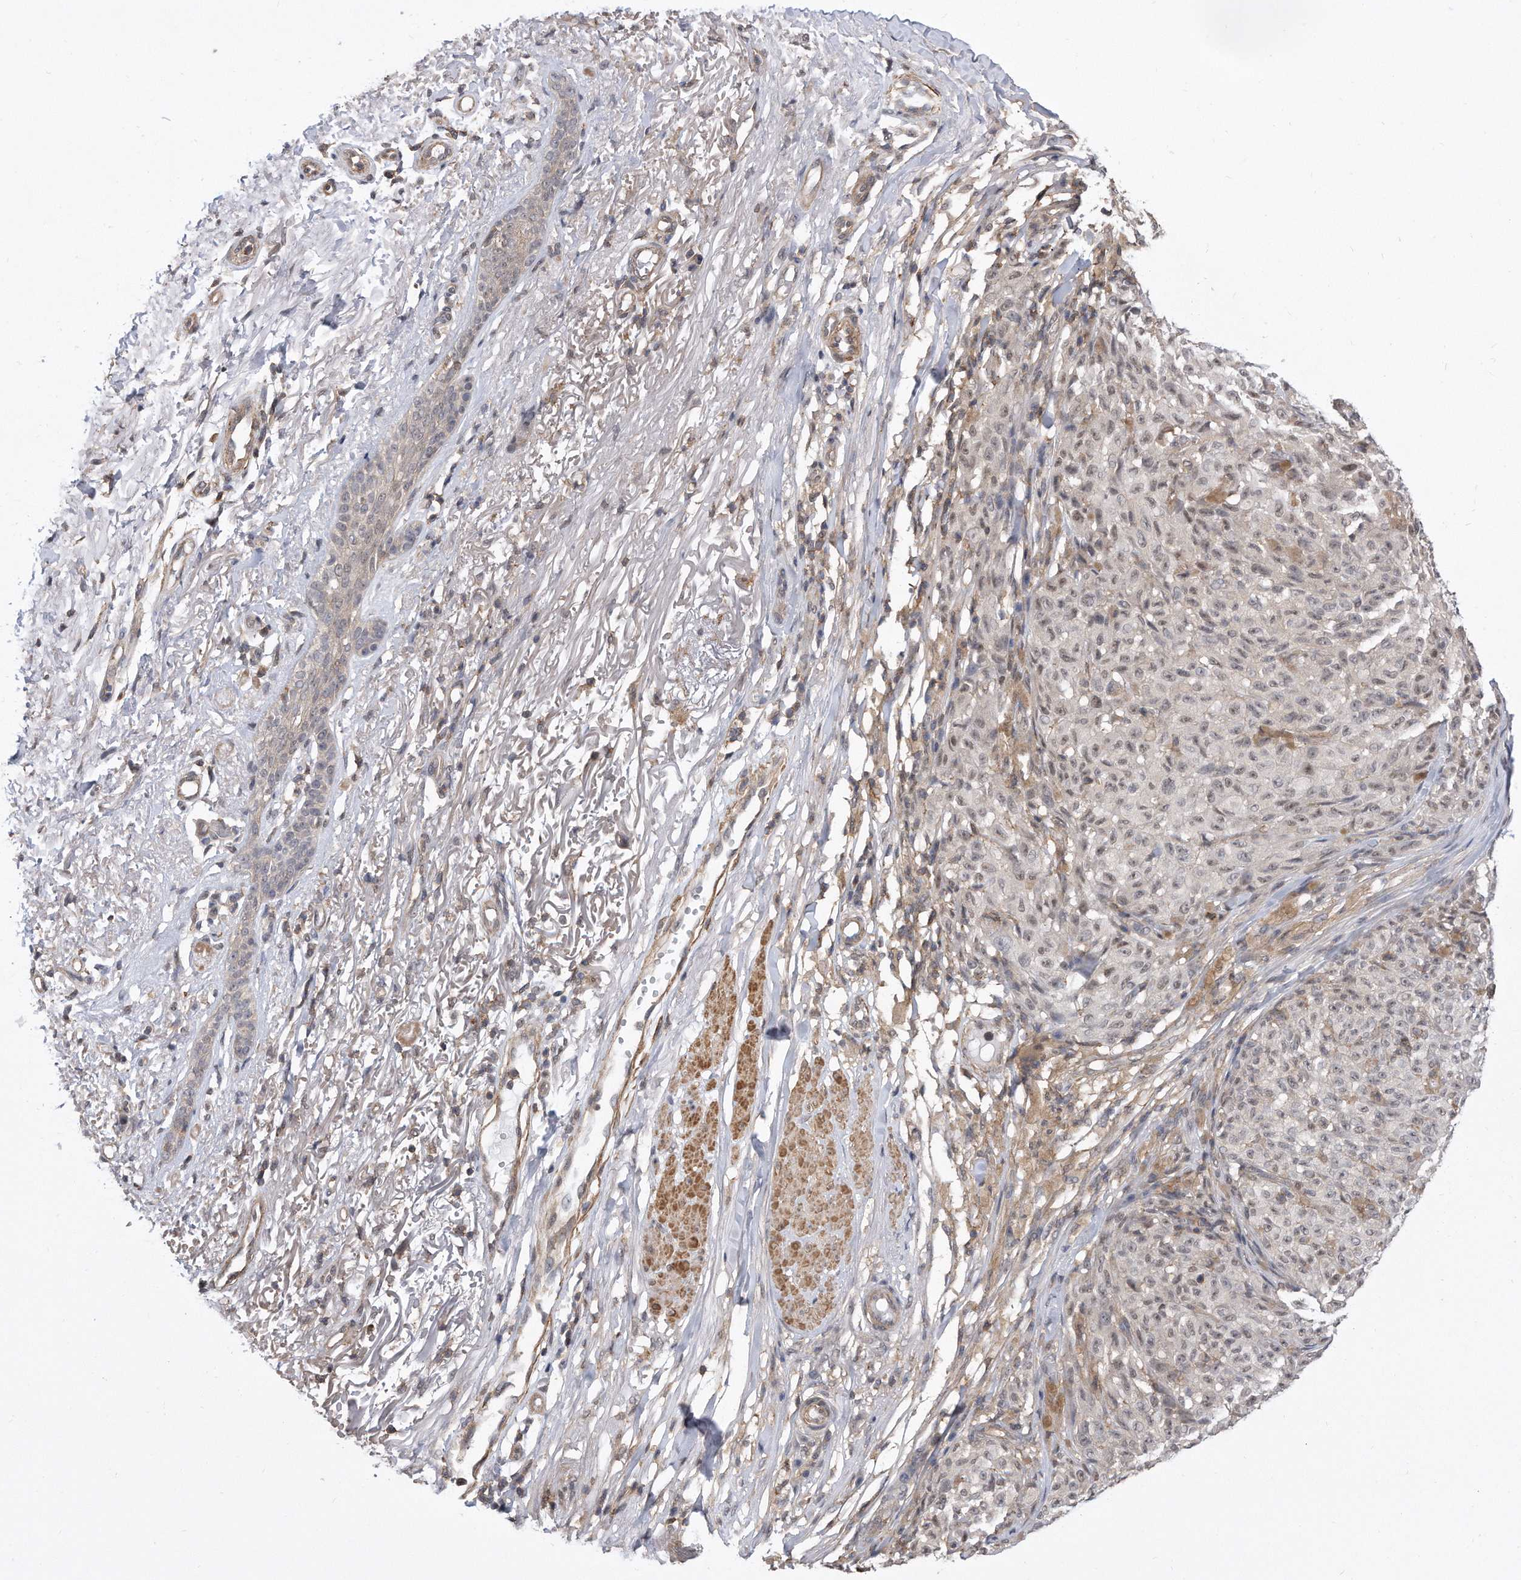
{"staining": {"intensity": "weak", "quantity": "<25%", "location": "nuclear"}, "tissue": "melanoma", "cell_type": "Tumor cells", "image_type": "cancer", "snomed": [{"axis": "morphology", "description": "Malignant melanoma, NOS"}, {"axis": "topography", "description": "Skin"}], "caption": "Human melanoma stained for a protein using IHC exhibits no staining in tumor cells.", "gene": "TCP1", "patient": {"sex": "female", "age": 82}}